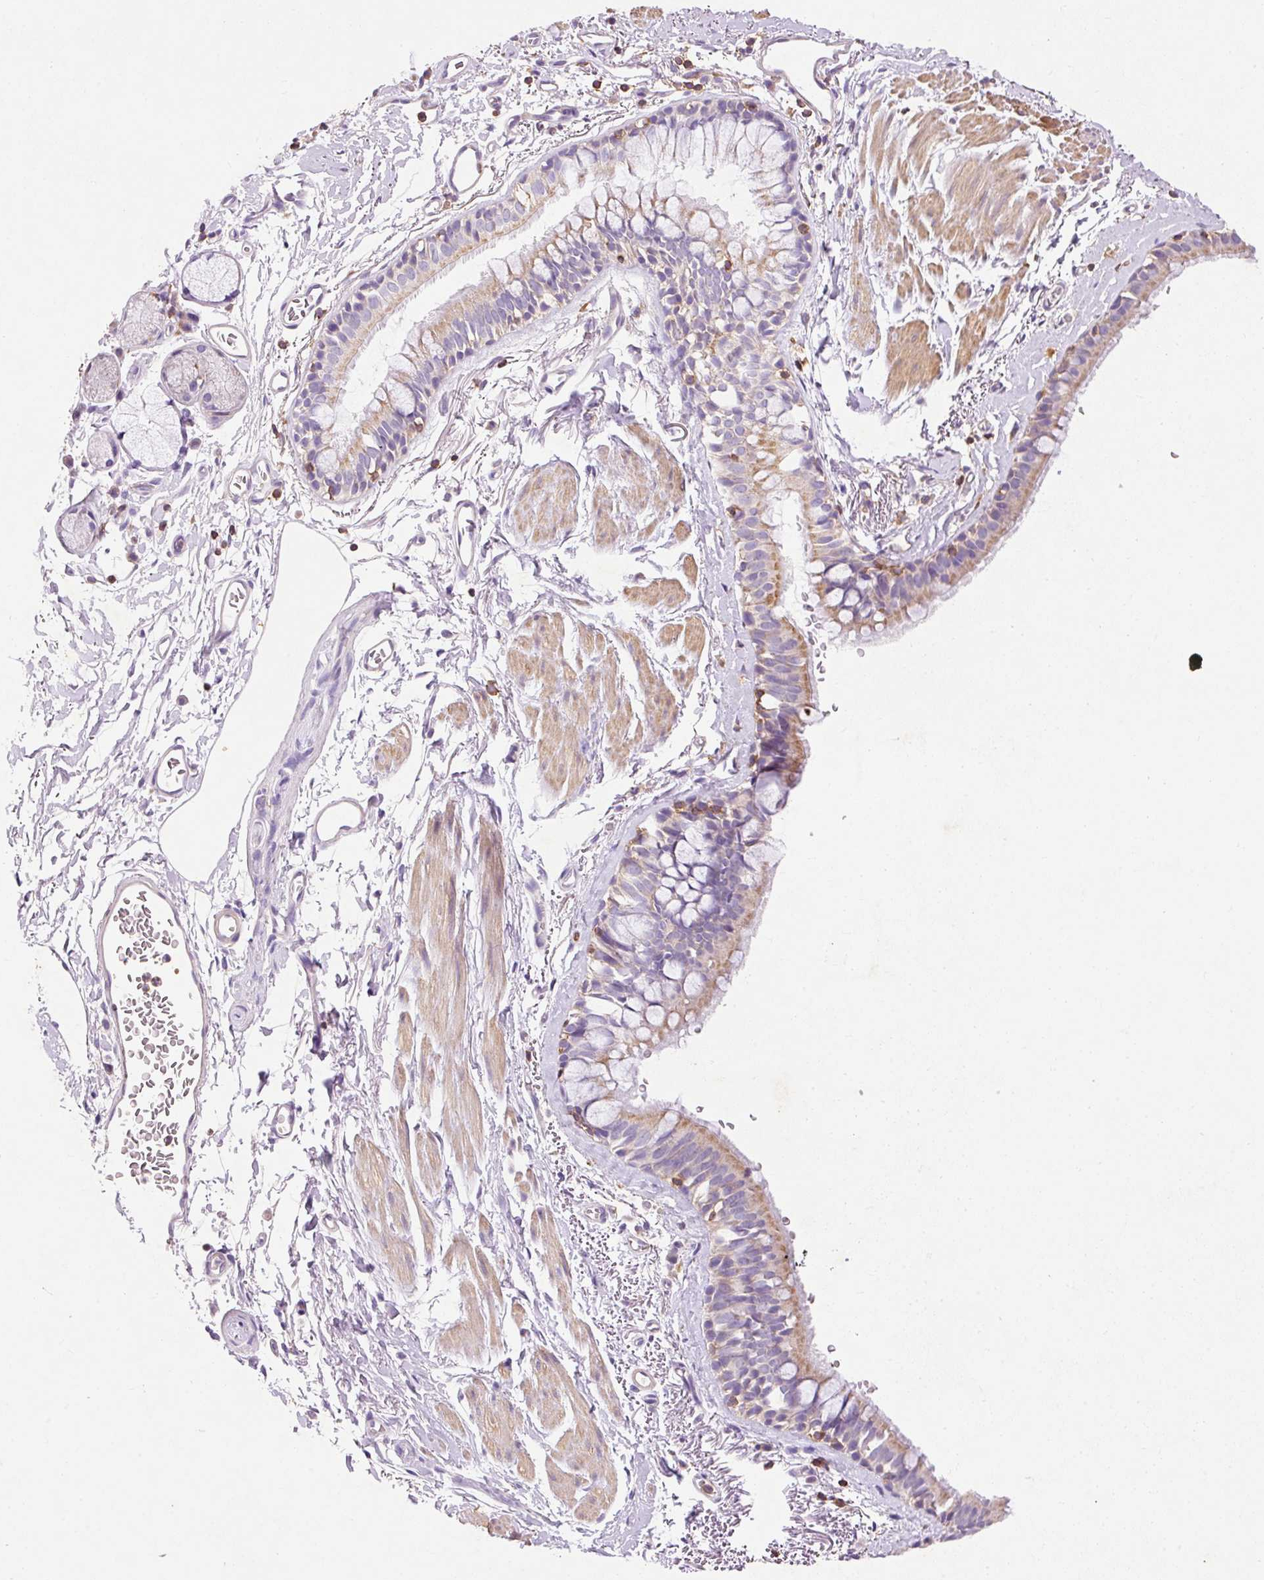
{"staining": {"intensity": "moderate", "quantity": ">75%", "location": "cytoplasmic/membranous"}, "tissue": "bronchus", "cell_type": "Respiratory epithelial cells", "image_type": "normal", "snomed": [{"axis": "morphology", "description": "Normal tissue, NOS"}, {"axis": "topography", "description": "Bronchus"}], "caption": "Bronchus stained with a brown dye displays moderate cytoplasmic/membranous positive expression in about >75% of respiratory epithelial cells.", "gene": "IMMT", "patient": {"sex": "male", "age": 67}}